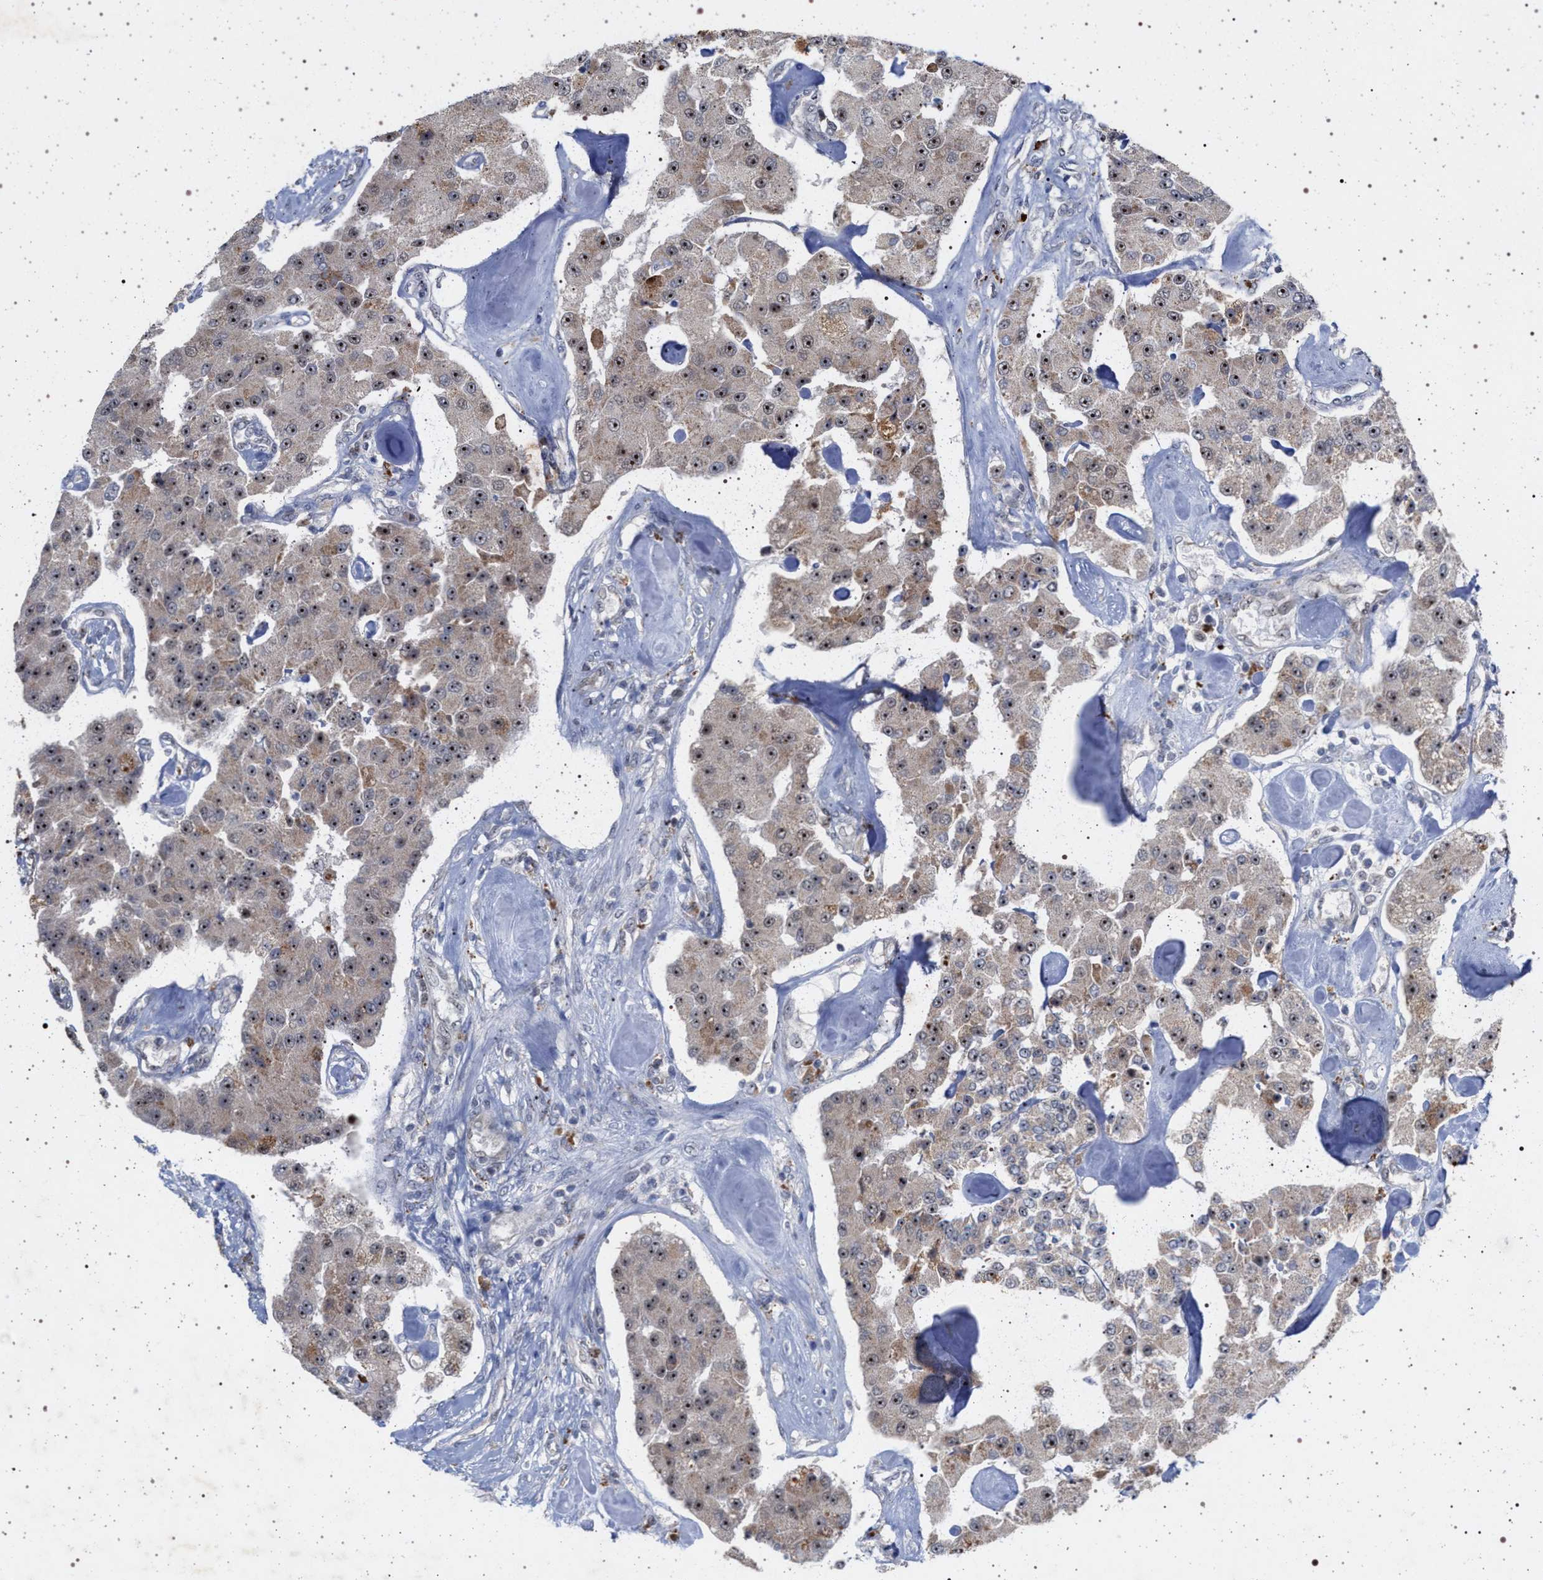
{"staining": {"intensity": "strong", "quantity": ">75%", "location": "cytoplasmic/membranous,nuclear"}, "tissue": "carcinoid", "cell_type": "Tumor cells", "image_type": "cancer", "snomed": [{"axis": "morphology", "description": "Carcinoid, malignant, NOS"}, {"axis": "topography", "description": "Pancreas"}], "caption": "The immunohistochemical stain highlights strong cytoplasmic/membranous and nuclear staining in tumor cells of carcinoid tissue.", "gene": "ELAC2", "patient": {"sex": "male", "age": 41}}